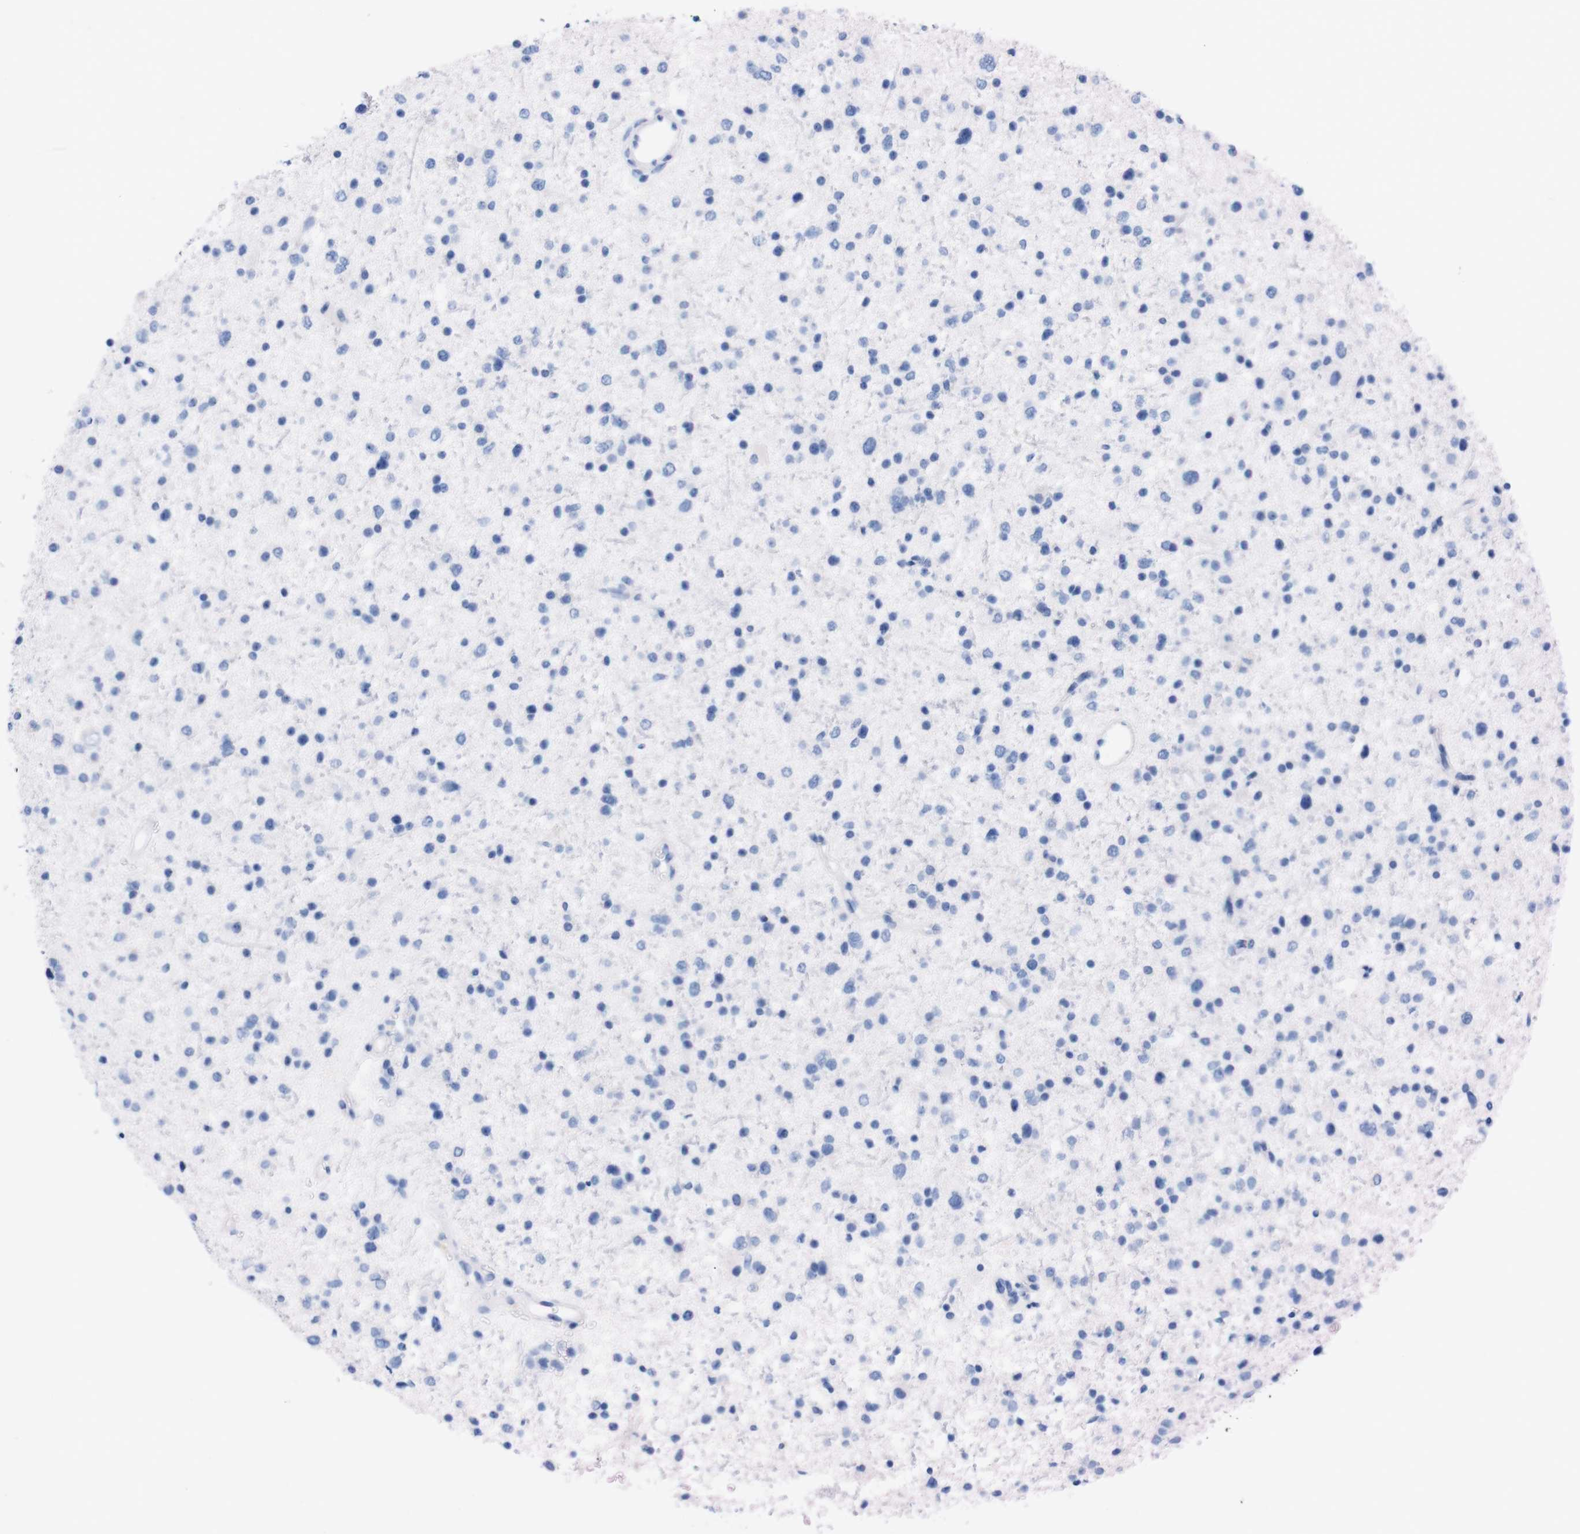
{"staining": {"intensity": "negative", "quantity": "none", "location": "none"}, "tissue": "glioma", "cell_type": "Tumor cells", "image_type": "cancer", "snomed": [{"axis": "morphology", "description": "Glioma, malignant, Low grade"}, {"axis": "topography", "description": "Brain"}], "caption": "Glioma stained for a protein using immunohistochemistry shows no expression tumor cells.", "gene": "TMEM243", "patient": {"sex": "female", "age": 37}}